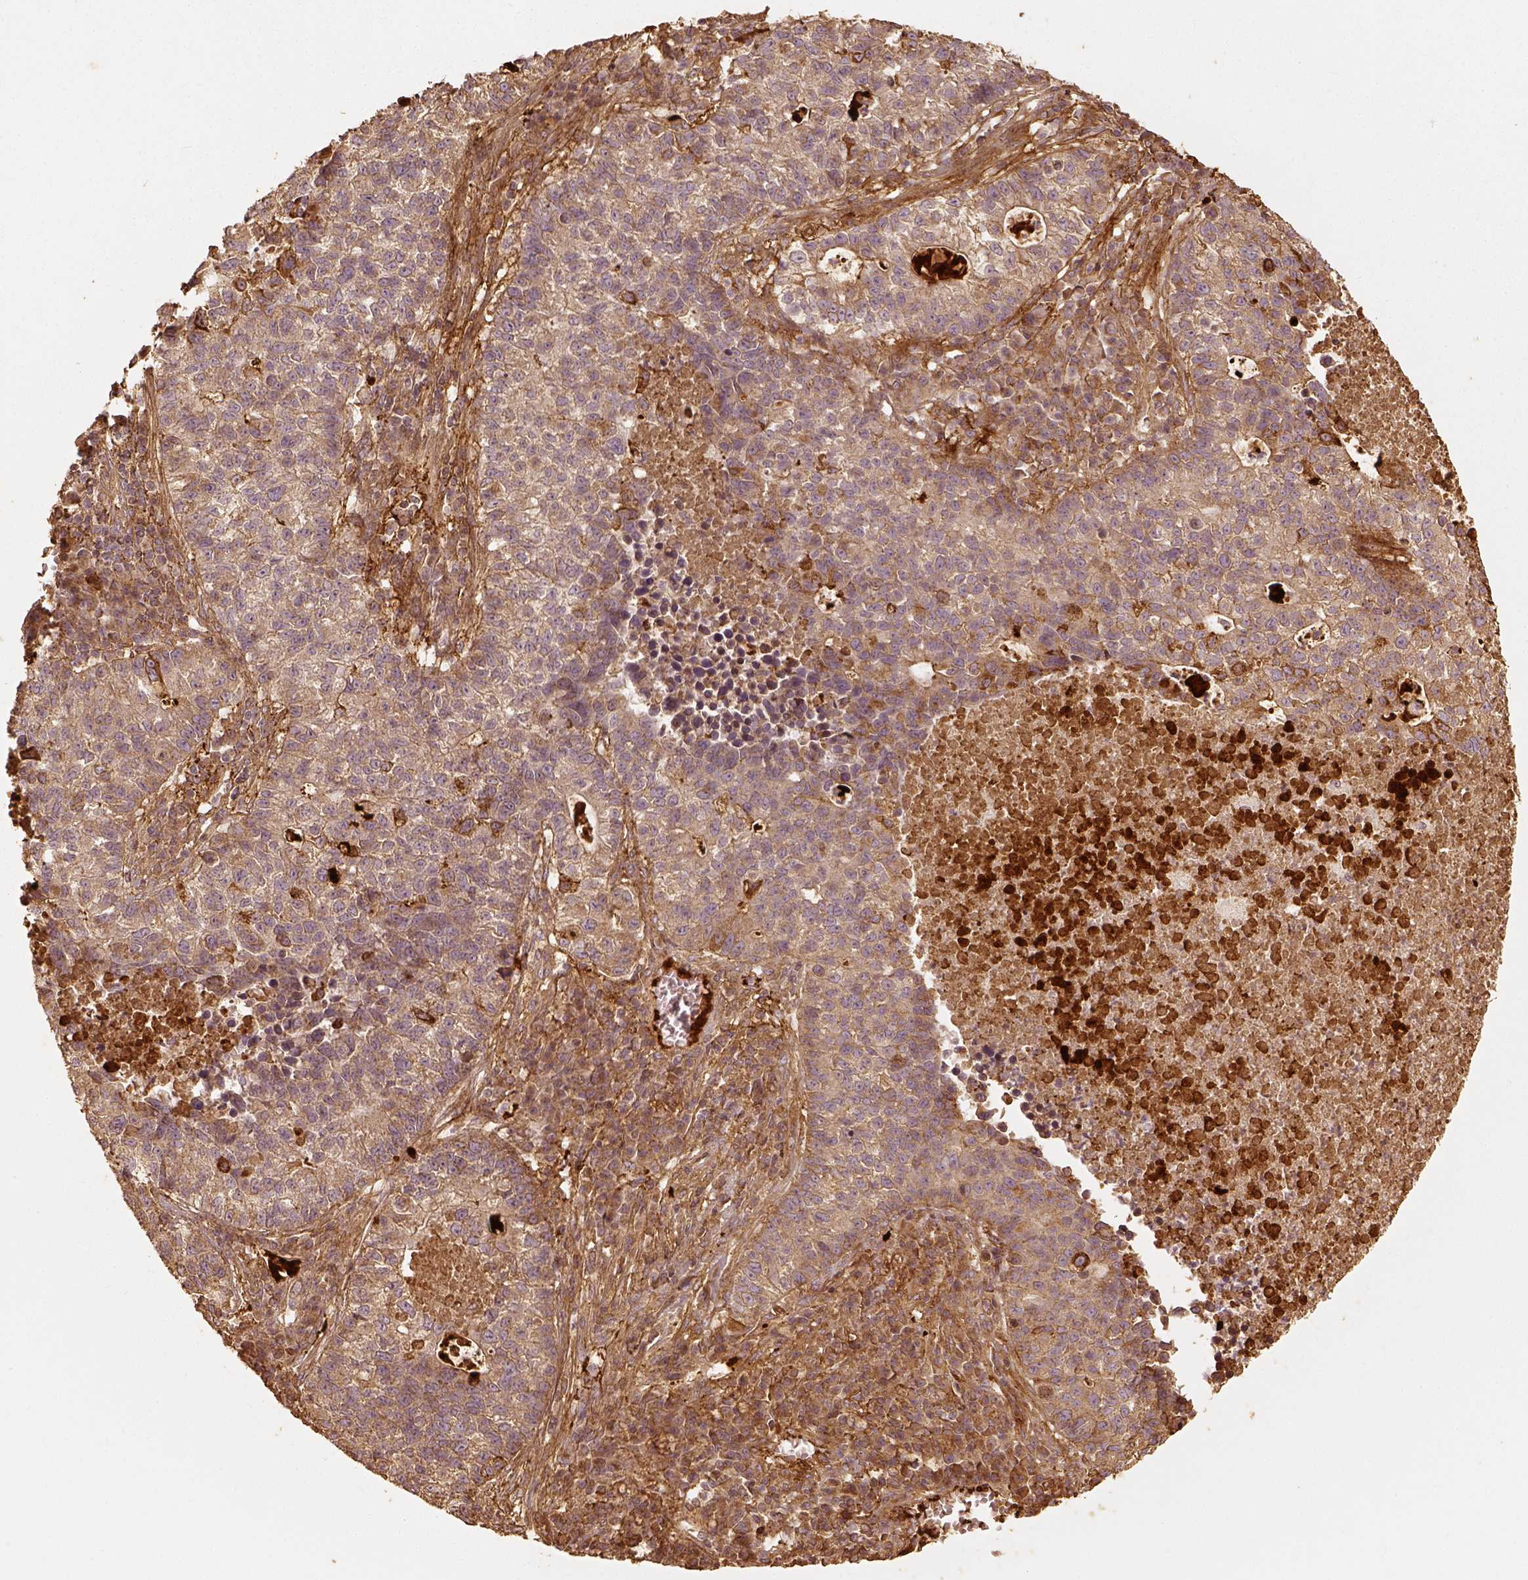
{"staining": {"intensity": "weak", "quantity": "25%-75%", "location": "cytoplasmic/membranous"}, "tissue": "lung cancer", "cell_type": "Tumor cells", "image_type": "cancer", "snomed": [{"axis": "morphology", "description": "Adenocarcinoma, NOS"}, {"axis": "topography", "description": "Lung"}], "caption": "Approximately 25%-75% of tumor cells in human lung cancer (adenocarcinoma) display weak cytoplasmic/membranous protein staining as visualized by brown immunohistochemical staining.", "gene": "VEGFA", "patient": {"sex": "male", "age": 57}}